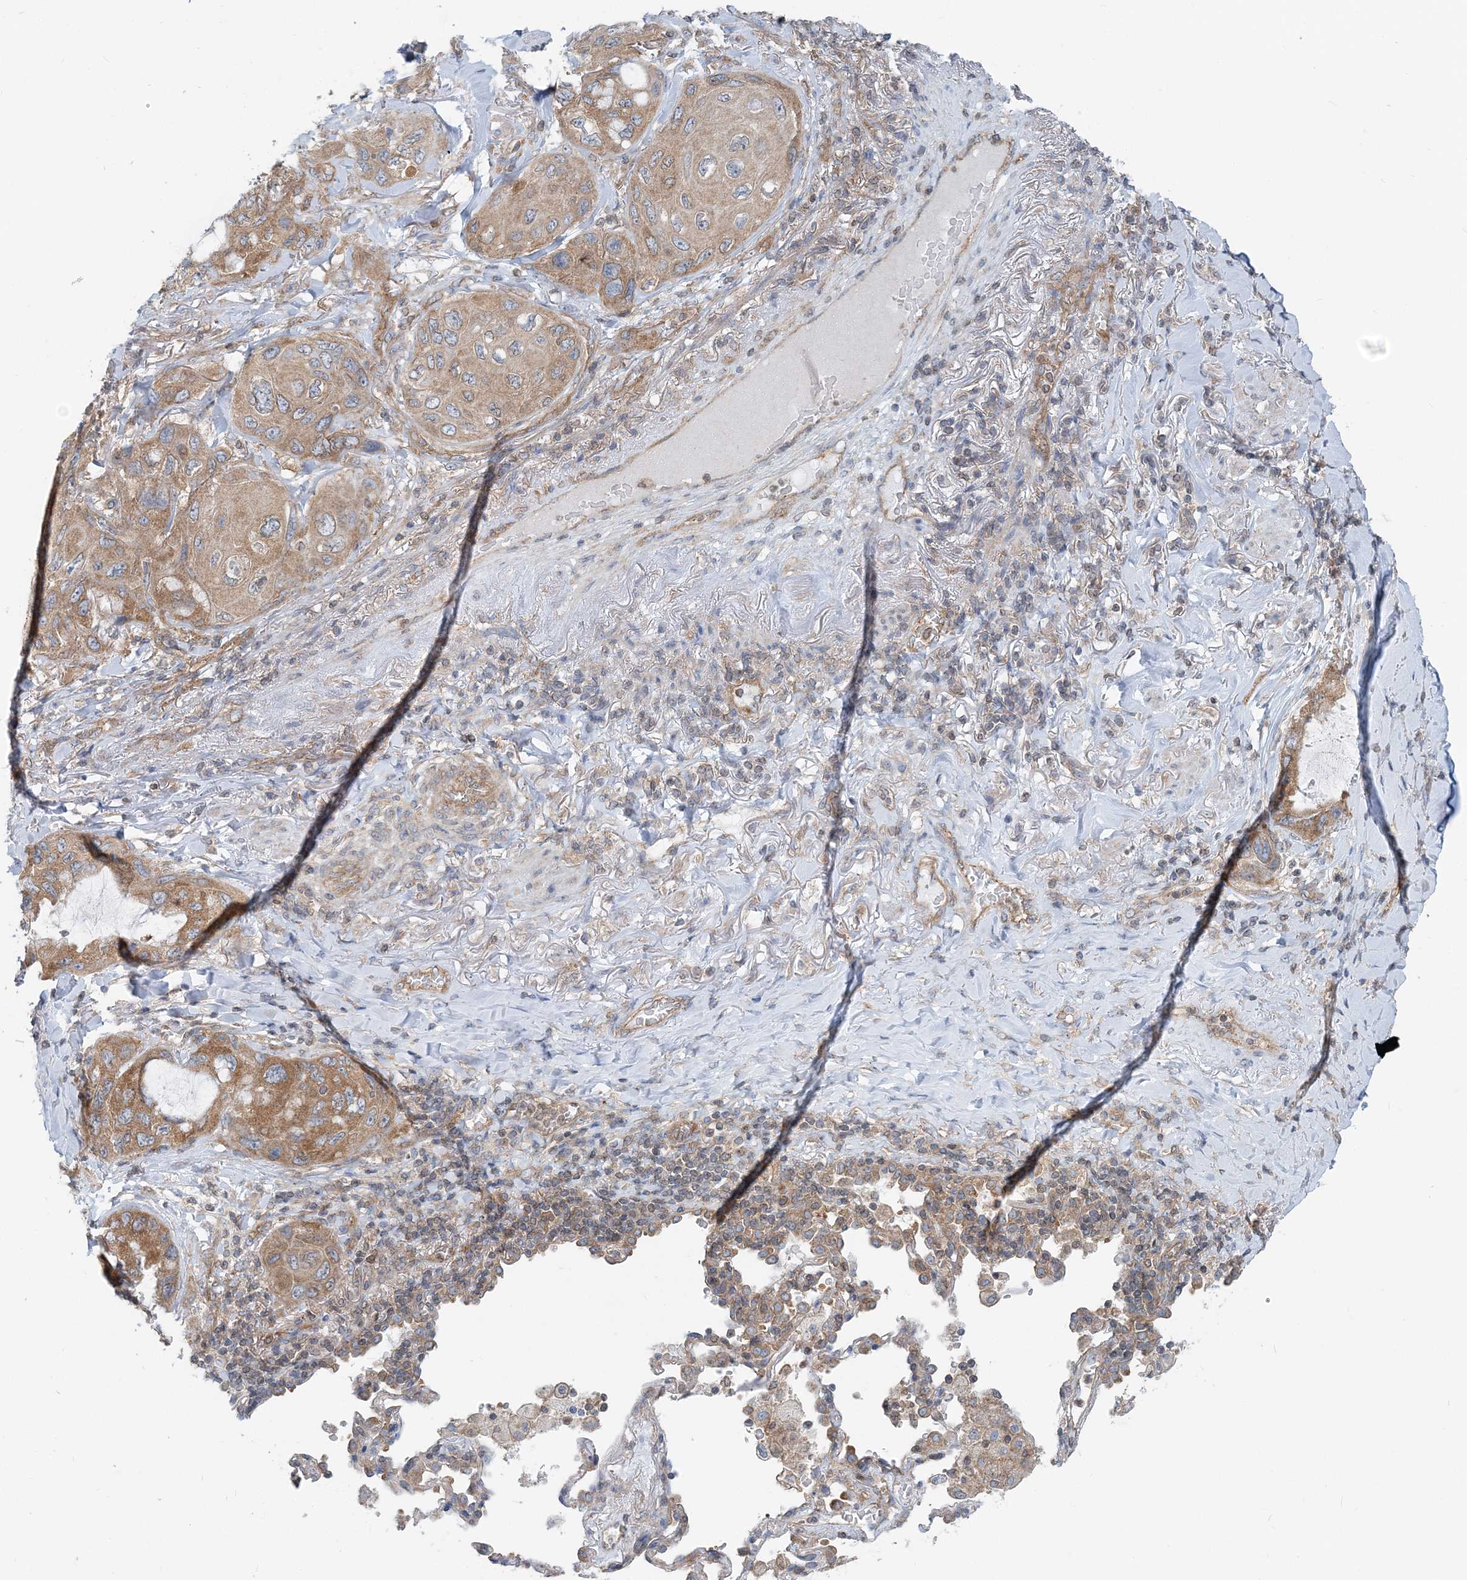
{"staining": {"intensity": "moderate", "quantity": ">75%", "location": "cytoplasmic/membranous"}, "tissue": "lung cancer", "cell_type": "Tumor cells", "image_type": "cancer", "snomed": [{"axis": "morphology", "description": "Squamous cell carcinoma, NOS"}, {"axis": "topography", "description": "Lung"}], "caption": "Immunohistochemistry (IHC) staining of lung cancer, which reveals medium levels of moderate cytoplasmic/membranous expression in approximately >75% of tumor cells indicating moderate cytoplasmic/membranous protein expression. The staining was performed using DAB (3,3'-diaminobenzidine) (brown) for protein detection and nuclei were counterstained in hematoxylin (blue).", "gene": "MOB4", "patient": {"sex": "female", "age": 73}}